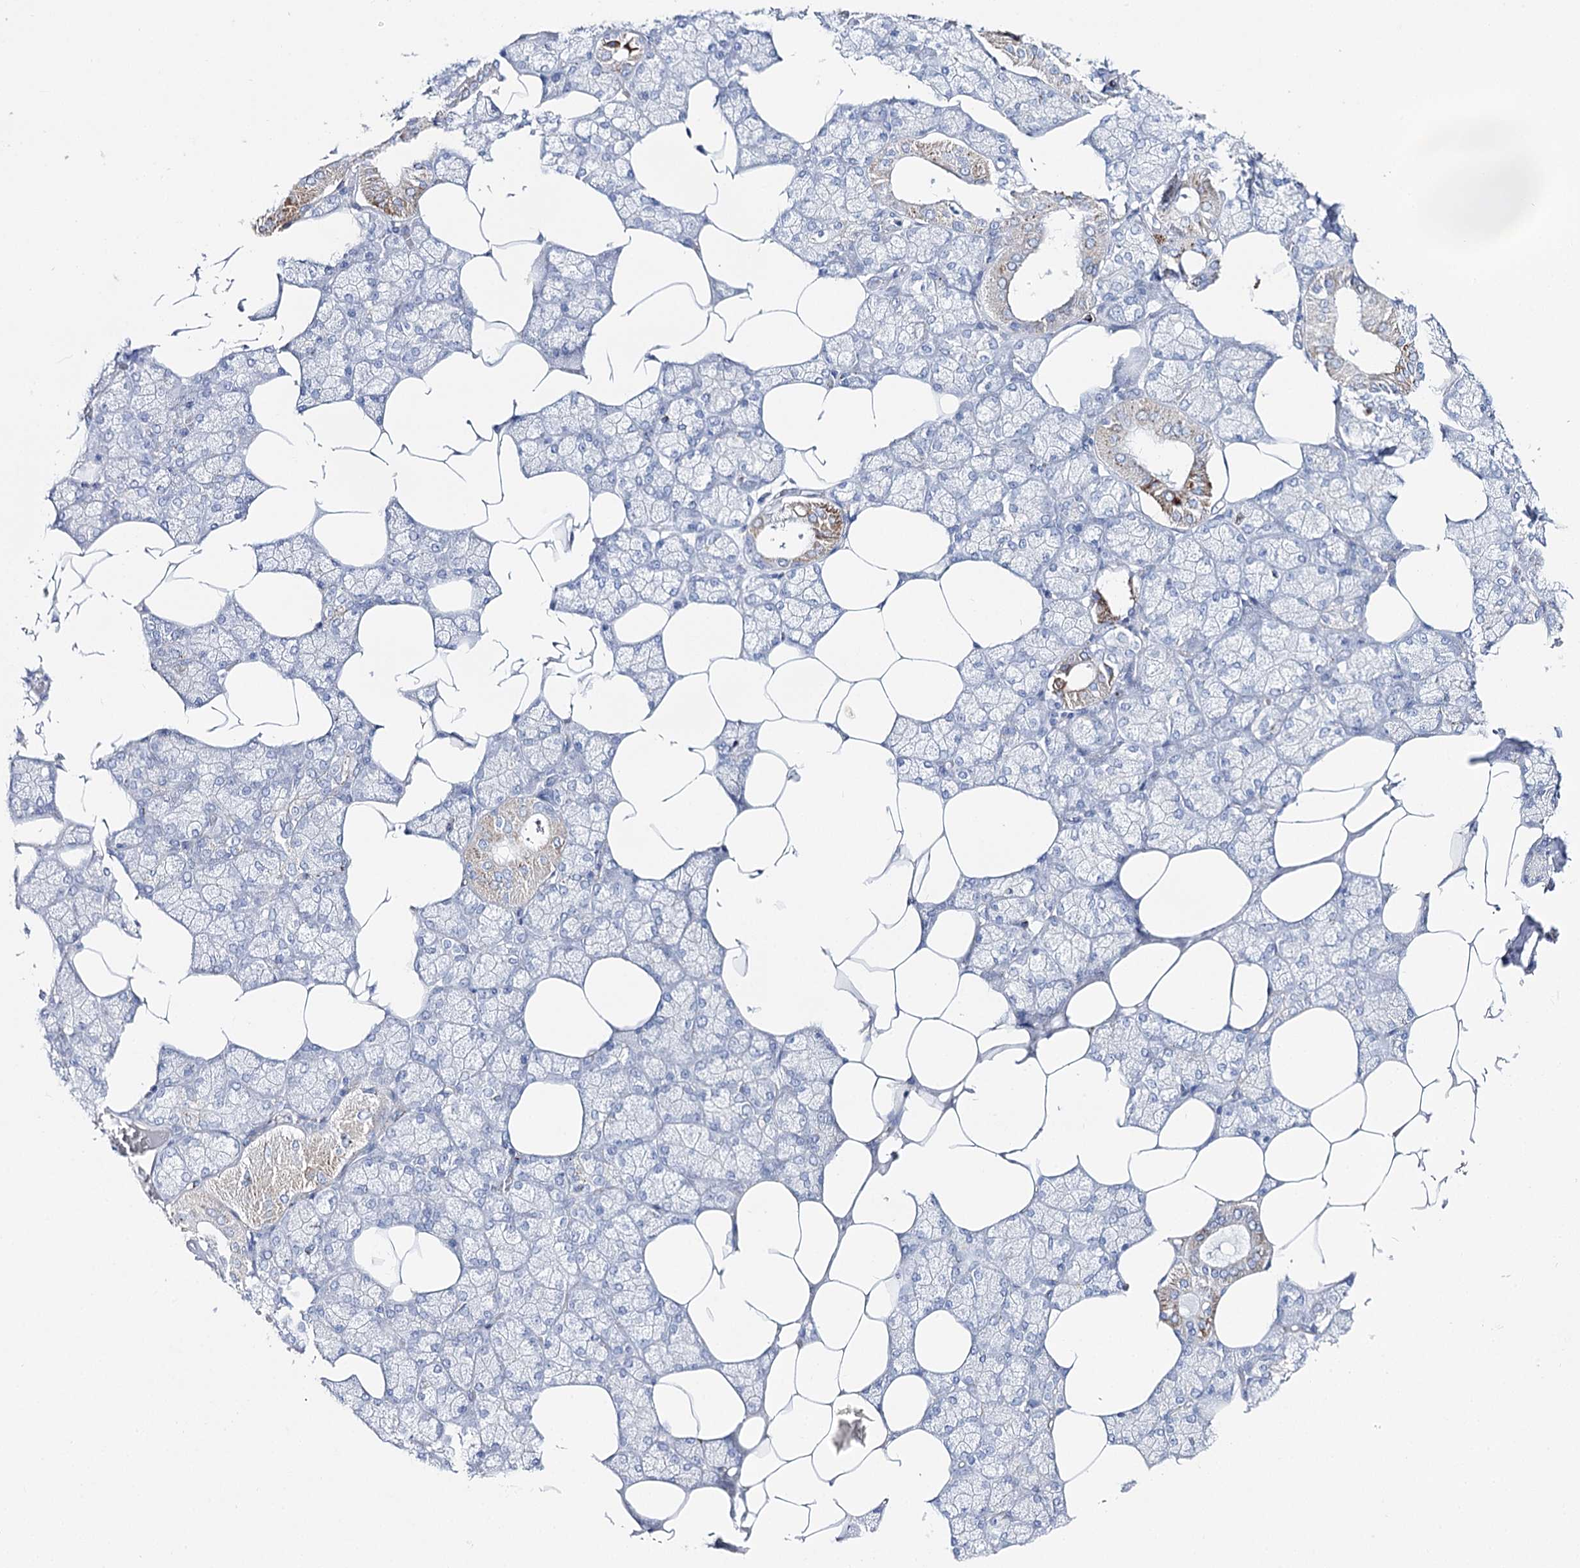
{"staining": {"intensity": "moderate", "quantity": "<25%", "location": "cytoplasmic/membranous"}, "tissue": "salivary gland", "cell_type": "Glandular cells", "image_type": "normal", "snomed": [{"axis": "morphology", "description": "Normal tissue, NOS"}, {"axis": "topography", "description": "Salivary gland"}], "caption": "A low amount of moderate cytoplasmic/membranous staining is identified in approximately <25% of glandular cells in normal salivary gland. (DAB (3,3'-diaminobenzidine) = brown stain, brightfield microscopy at high magnification).", "gene": "SLC3A1", "patient": {"sex": "male", "age": 62}}